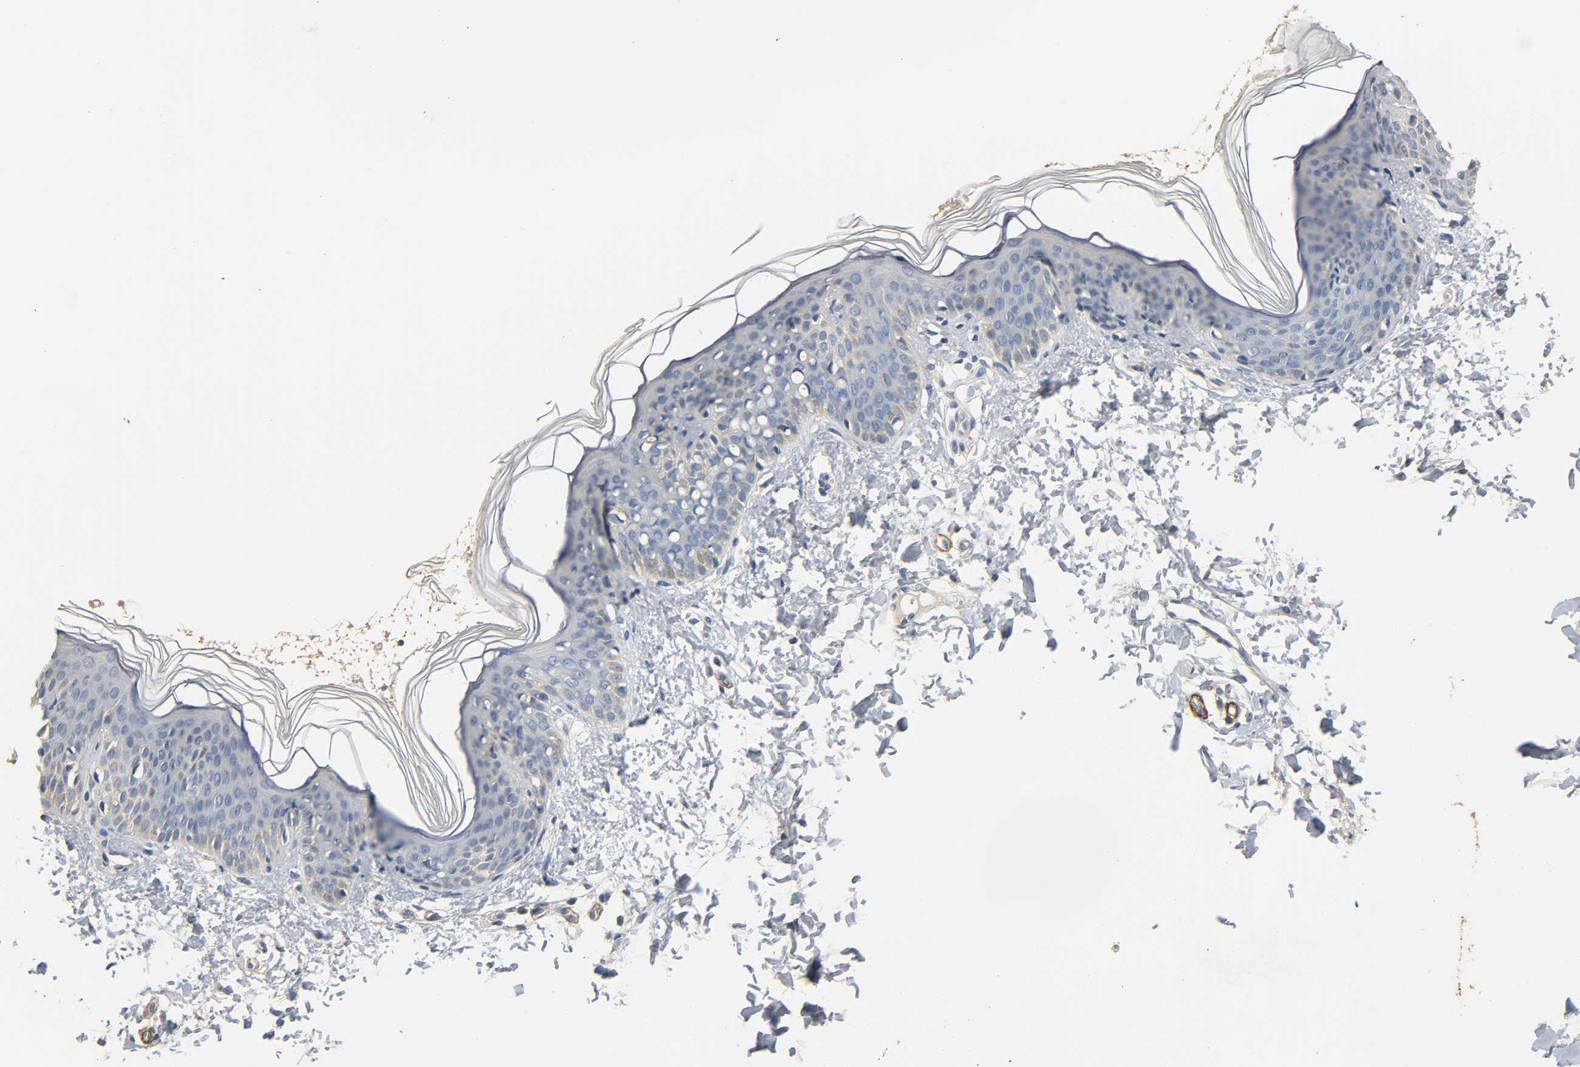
{"staining": {"intensity": "negative", "quantity": "none", "location": "none"}, "tissue": "skin", "cell_type": "Fibroblasts", "image_type": "normal", "snomed": [{"axis": "morphology", "description": "Normal tissue, NOS"}, {"axis": "topography", "description": "Skin"}], "caption": "DAB (3,3'-diaminobenzidine) immunohistochemical staining of benign skin demonstrates no significant positivity in fibroblasts.", "gene": "GSTA1", "patient": {"sex": "female", "age": 4}}